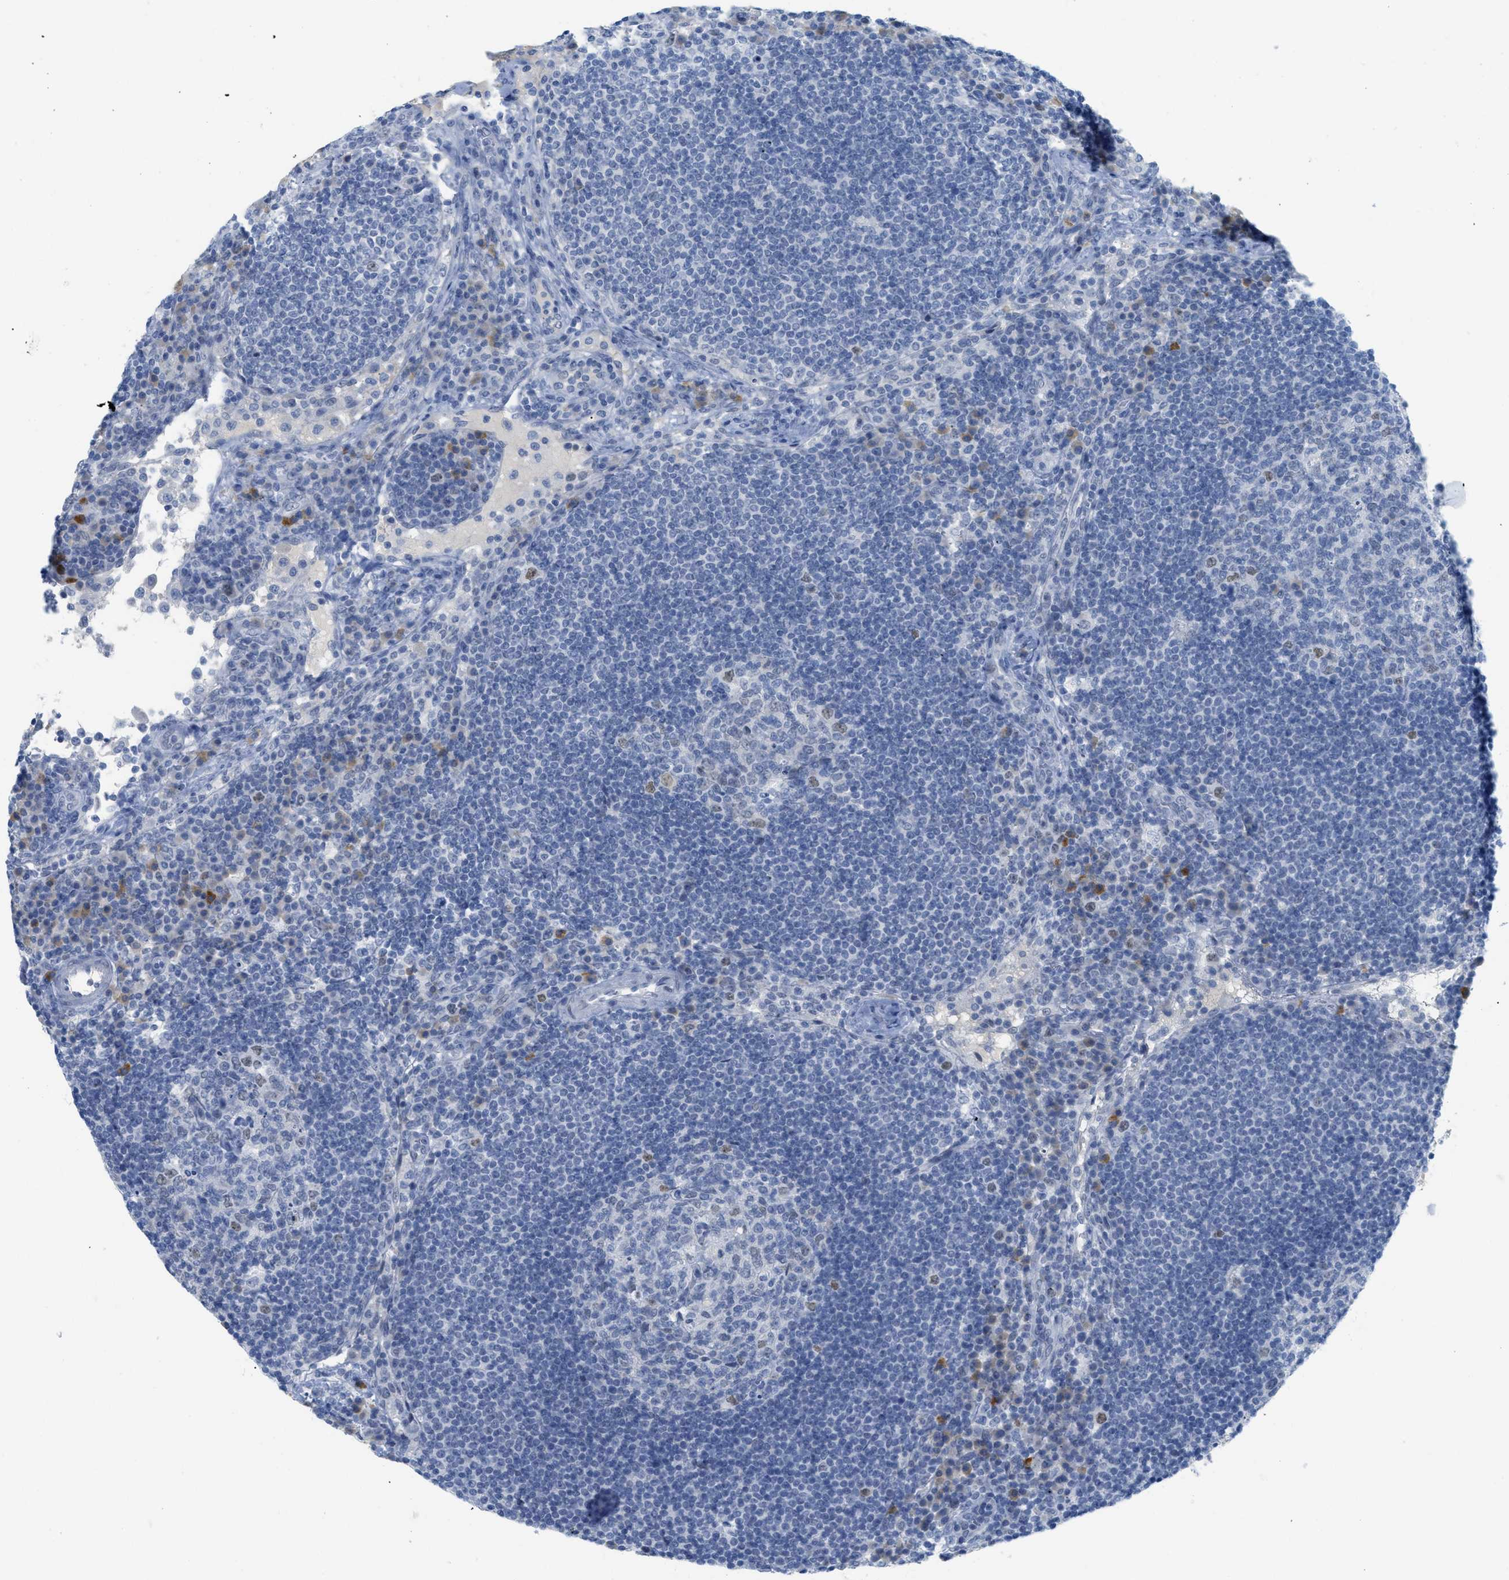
{"staining": {"intensity": "weak", "quantity": "<25%", "location": "nuclear"}, "tissue": "lymph node", "cell_type": "Germinal center cells", "image_type": "normal", "snomed": [{"axis": "morphology", "description": "Normal tissue, NOS"}, {"axis": "topography", "description": "Lymph node"}], "caption": "The micrograph demonstrates no staining of germinal center cells in unremarkable lymph node. The staining was performed using DAB (3,3'-diaminobenzidine) to visualize the protein expression in brown, while the nuclei were stained in blue with hematoxylin (Magnification: 20x).", "gene": "HSF2", "patient": {"sex": "female", "age": 53}}